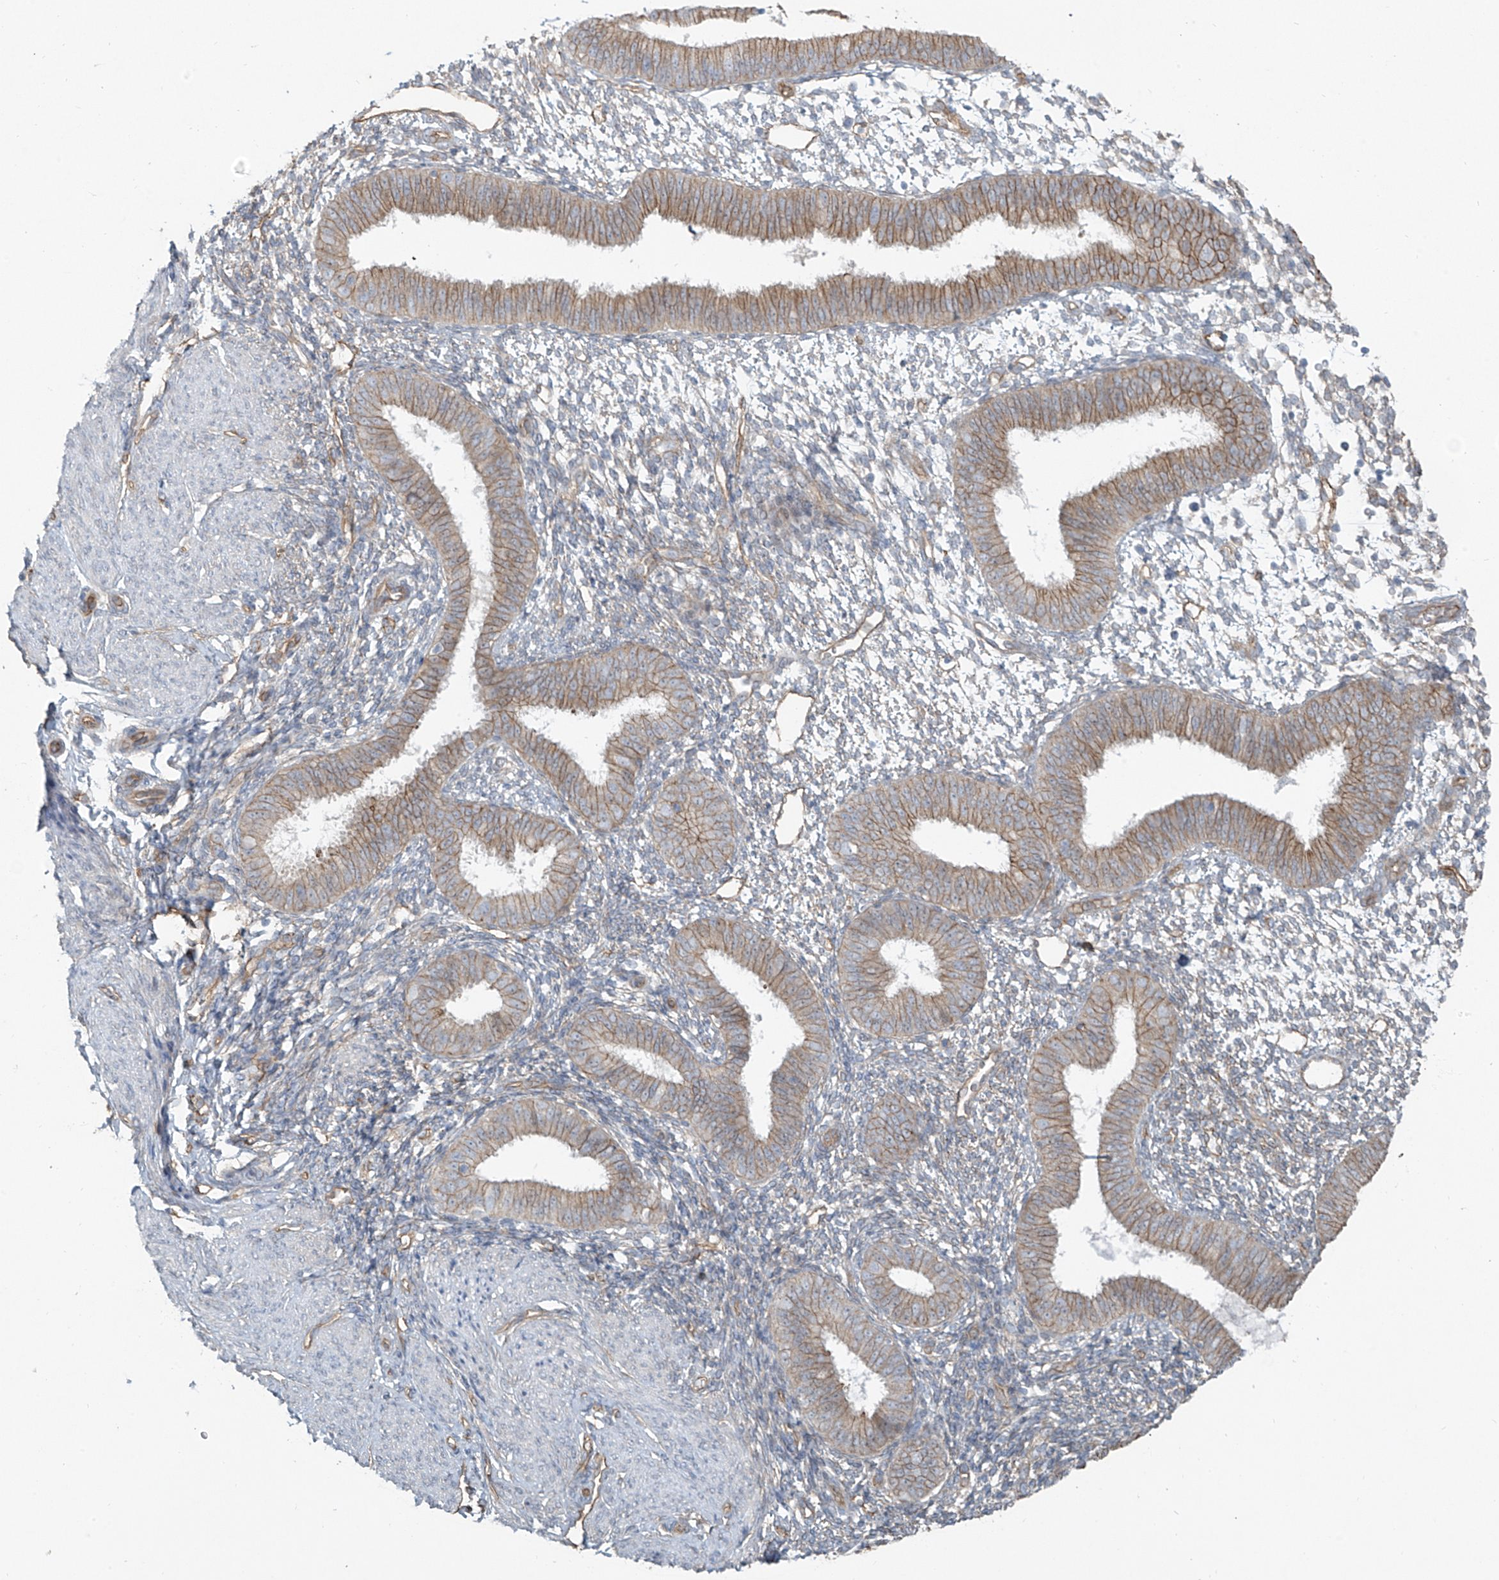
{"staining": {"intensity": "negative", "quantity": "none", "location": "none"}, "tissue": "endometrium", "cell_type": "Cells in endometrial stroma", "image_type": "normal", "snomed": [{"axis": "morphology", "description": "Normal tissue, NOS"}, {"axis": "topography", "description": "Uterus"}, {"axis": "topography", "description": "Endometrium"}], "caption": "Cells in endometrial stroma show no significant staining in unremarkable endometrium. The staining is performed using DAB (3,3'-diaminobenzidine) brown chromogen with nuclei counter-stained in using hematoxylin.", "gene": "TUBE1", "patient": {"sex": "female", "age": 48}}